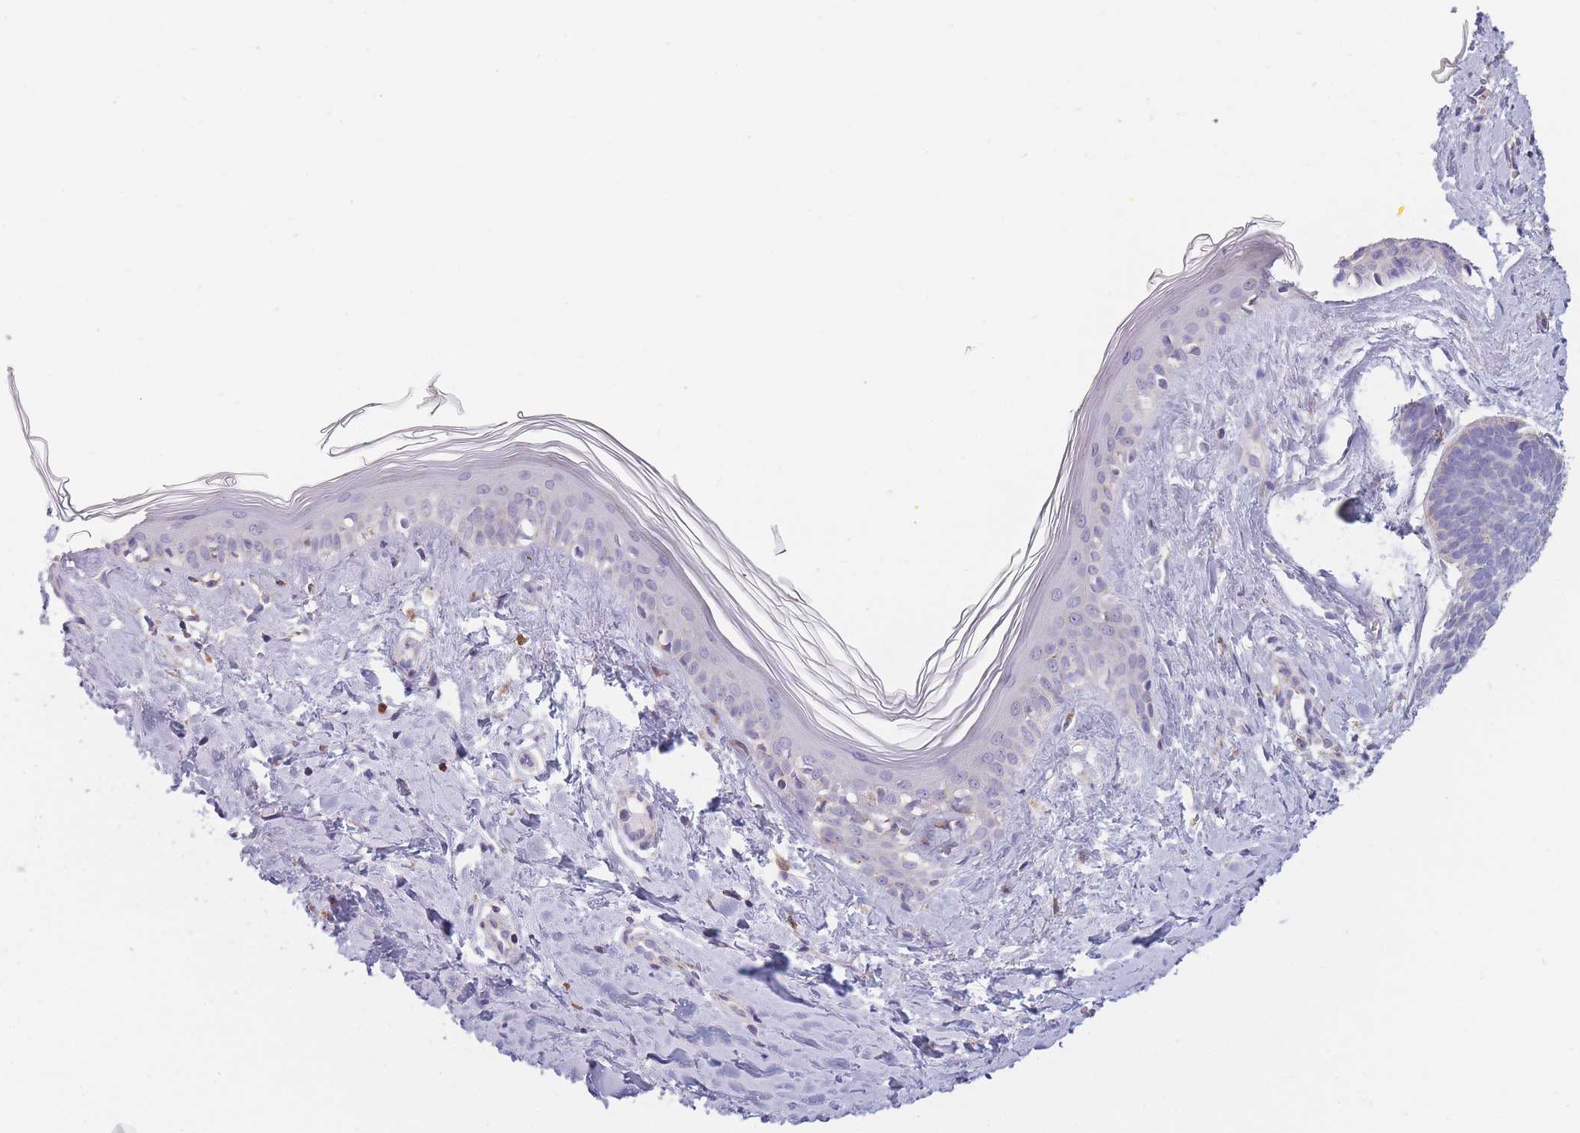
{"staining": {"intensity": "negative", "quantity": "none", "location": "none"}, "tissue": "skin cancer", "cell_type": "Tumor cells", "image_type": "cancer", "snomed": [{"axis": "morphology", "description": "Basal cell carcinoma"}, {"axis": "topography", "description": "Skin"}], "caption": "Immunohistochemistry (IHC) photomicrograph of neoplastic tissue: skin basal cell carcinoma stained with DAB reveals no significant protein staining in tumor cells.", "gene": "PRAM1", "patient": {"sex": "female", "age": 81}}